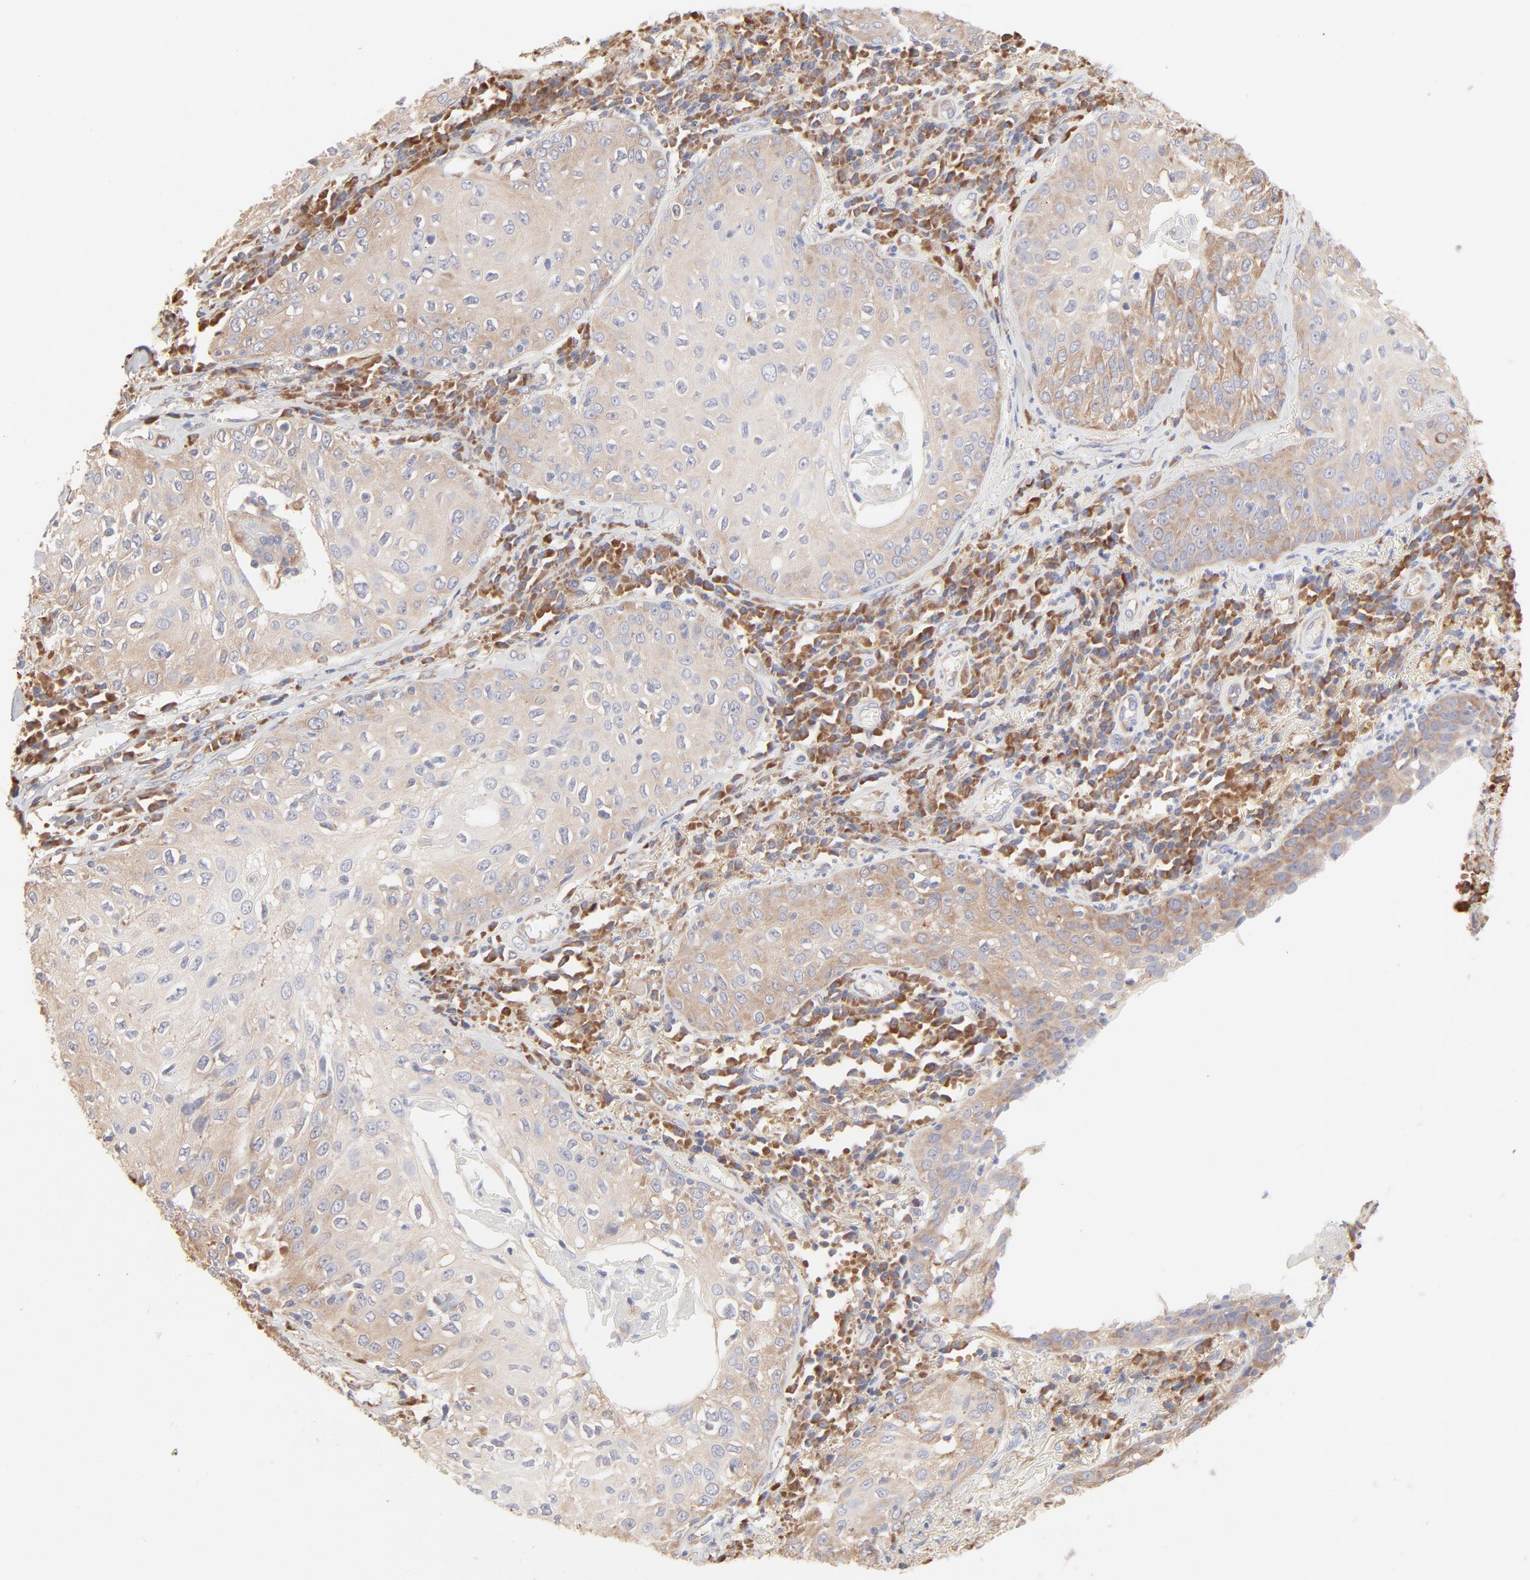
{"staining": {"intensity": "weak", "quantity": ">75%", "location": "cytoplasmic/membranous"}, "tissue": "skin cancer", "cell_type": "Tumor cells", "image_type": "cancer", "snomed": [{"axis": "morphology", "description": "Squamous cell carcinoma, NOS"}, {"axis": "topography", "description": "Skin"}], "caption": "This is a photomicrograph of immunohistochemistry staining of skin cancer (squamous cell carcinoma), which shows weak positivity in the cytoplasmic/membranous of tumor cells.", "gene": "RPS21", "patient": {"sex": "male", "age": 65}}